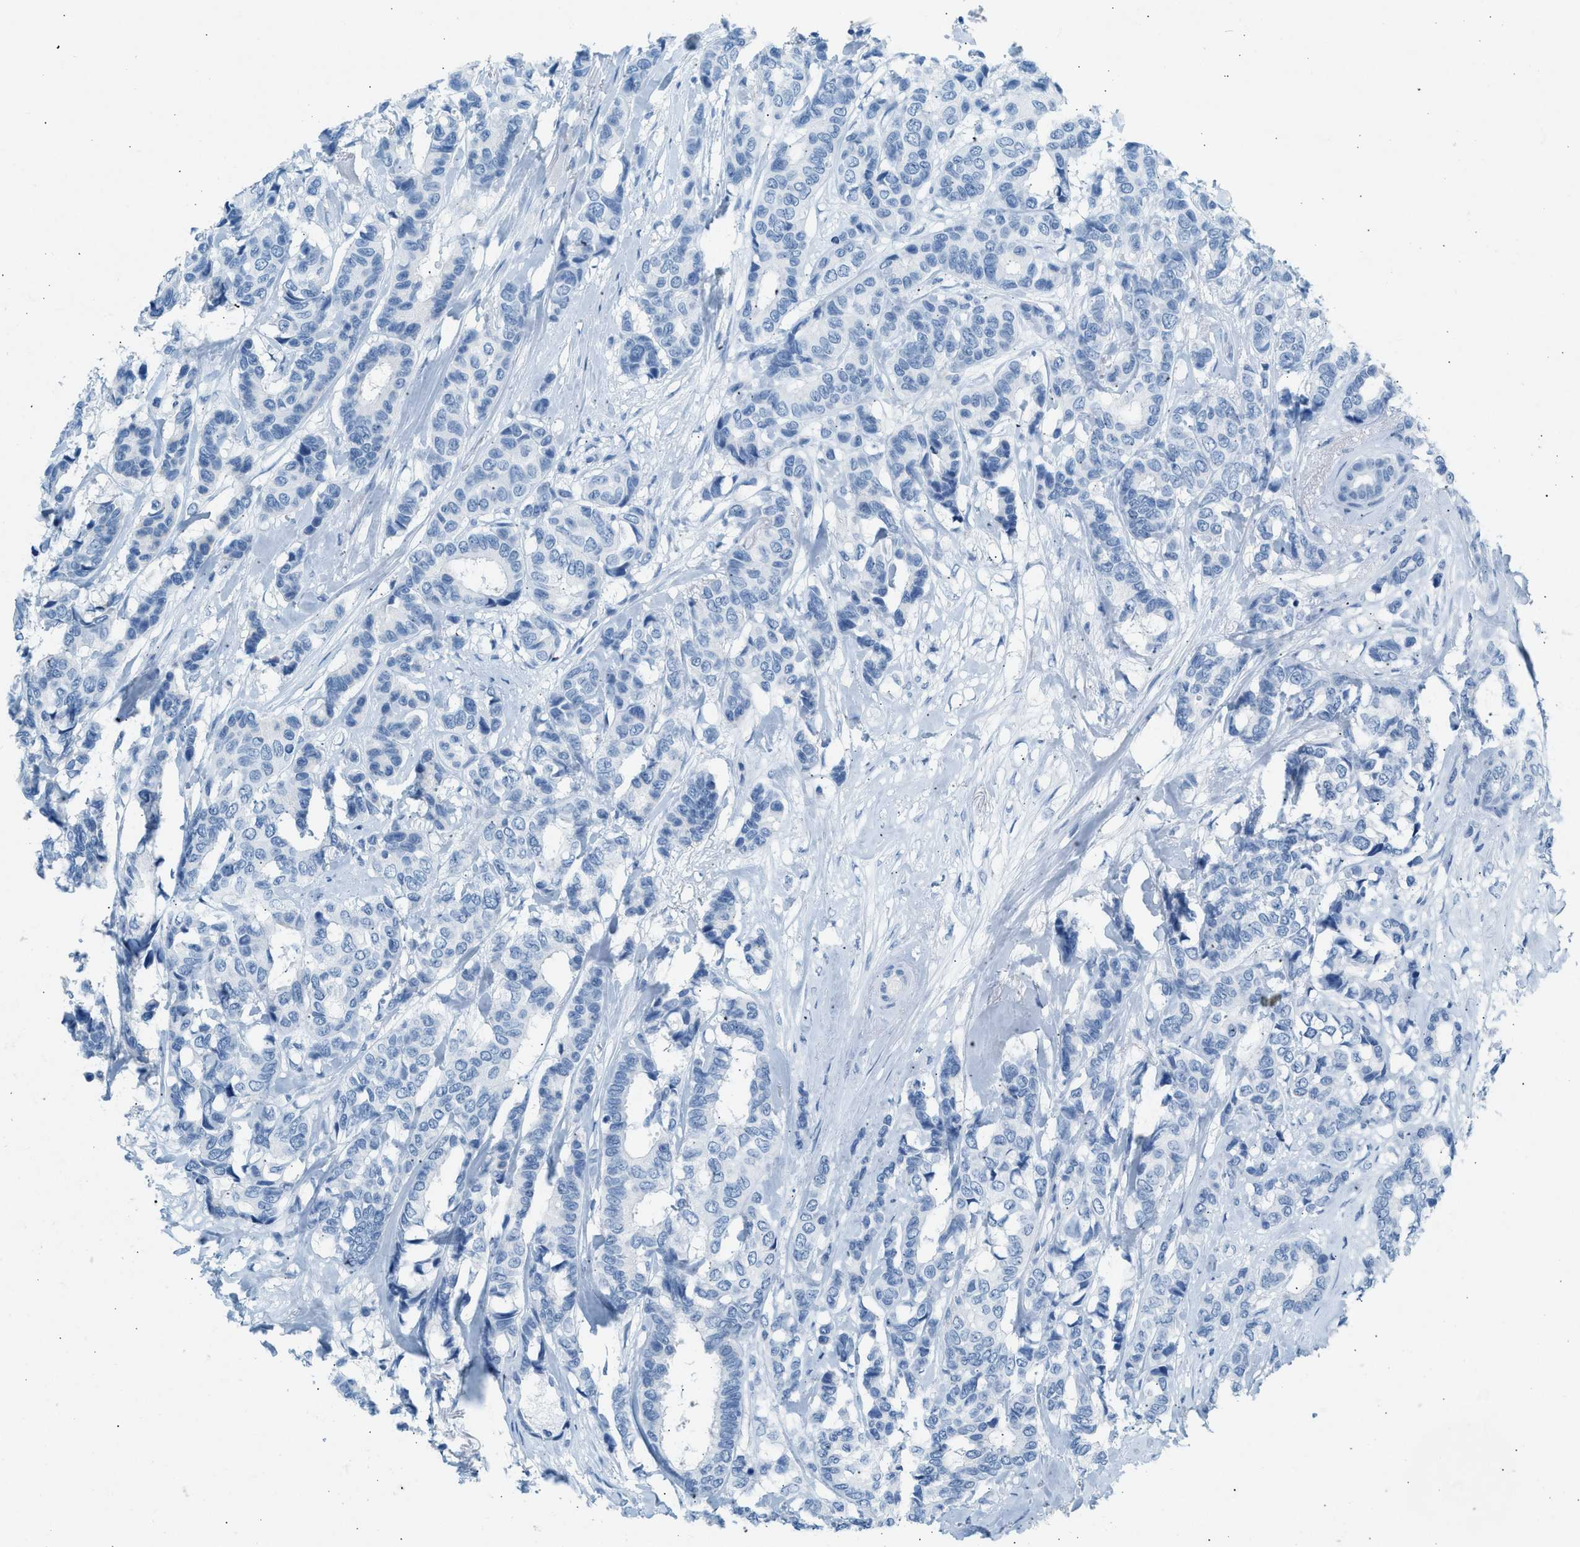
{"staining": {"intensity": "negative", "quantity": "none", "location": "none"}, "tissue": "breast cancer", "cell_type": "Tumor cells", "image_type": "cancer", "snomed": [{"axis": "morphology", "description": "Duct carcinoma"}, {"axis": "topography", "description": "Breast"}], "caption": "IHC image of breast cancer stained for a protein (brown), which displays no staining in tumor cells. (DAB (3,3'-diaminobenzidine) immunohistochemistry (IHC), high magnification).", "gene": "HHATL", "patient": {"sex": "female", "age": 87}}